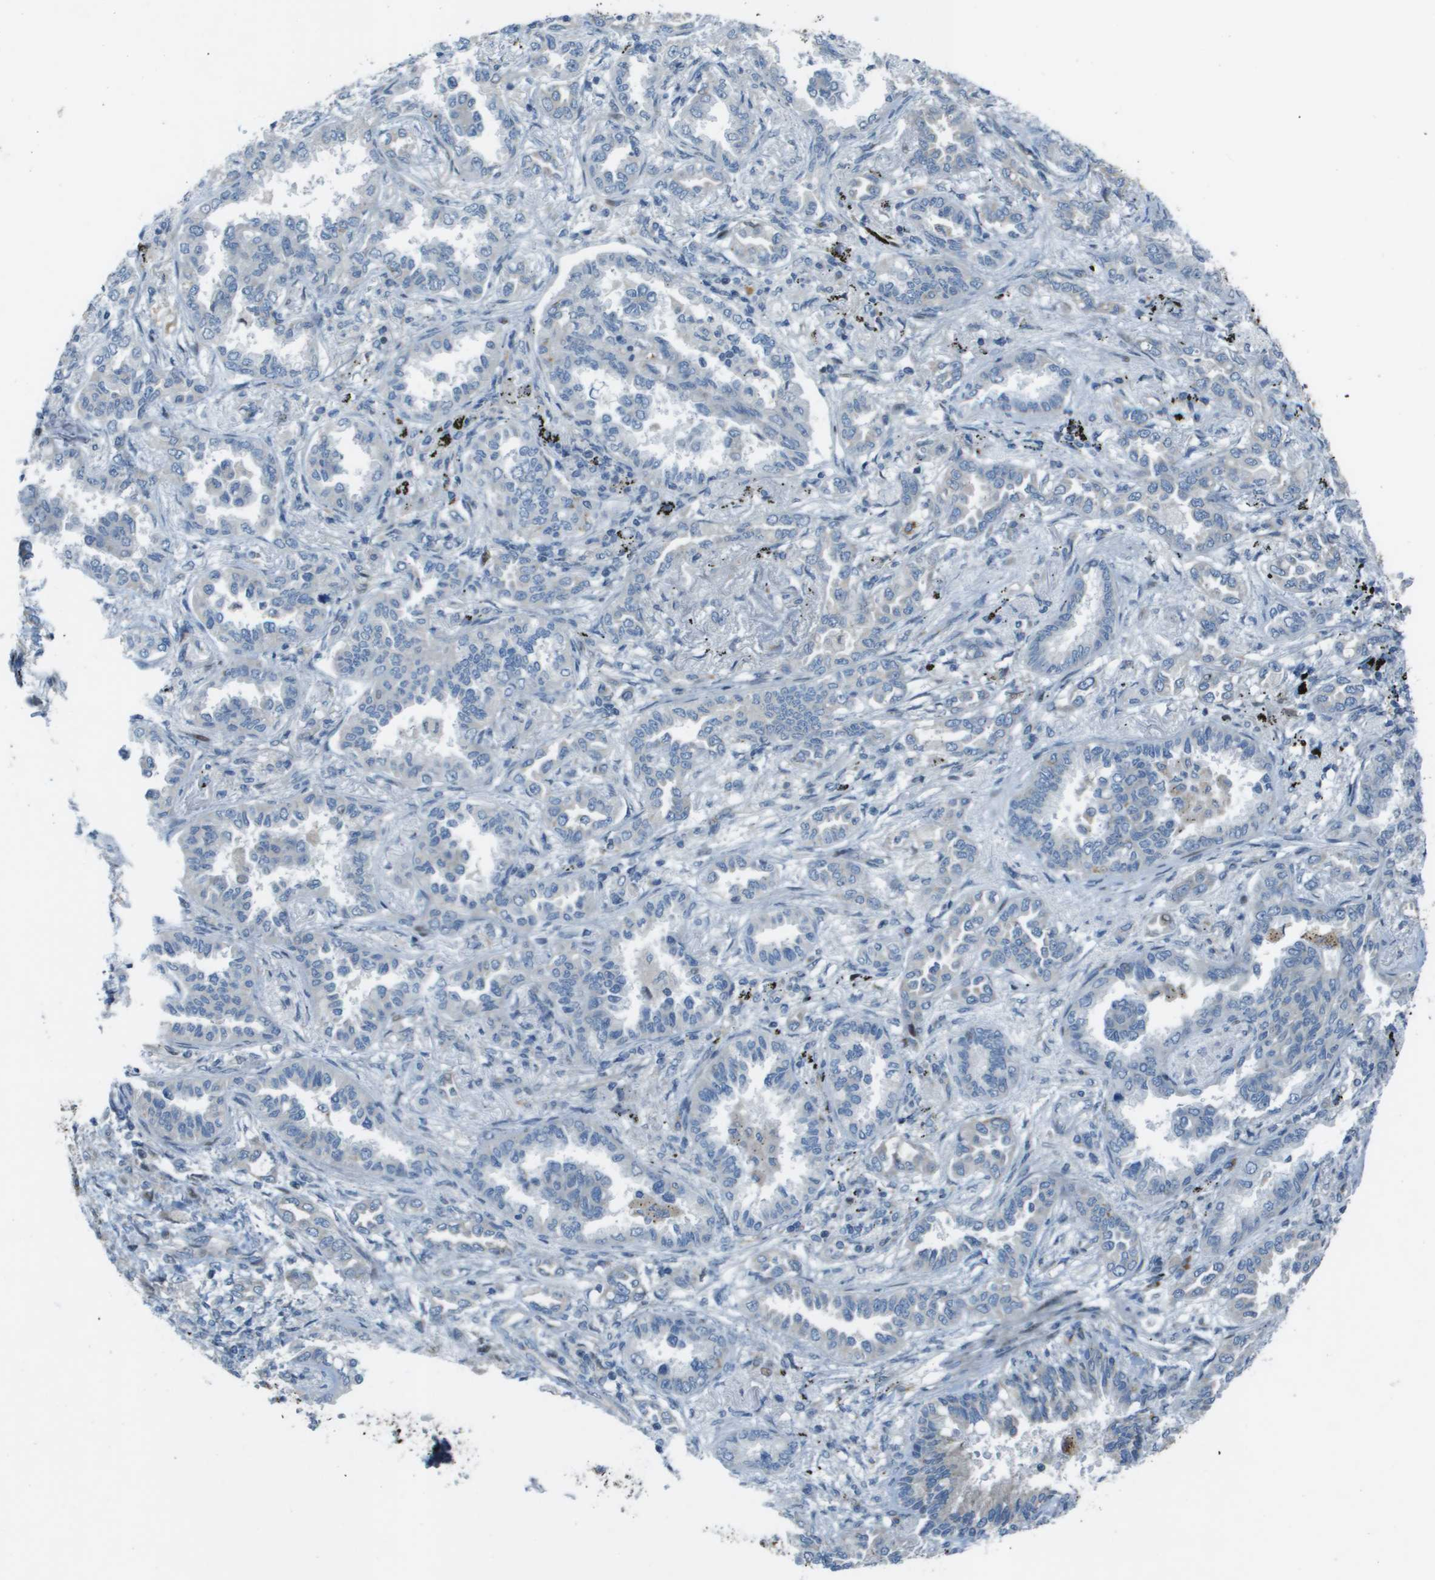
{"staining": {"intensity": "negative", "quantity": "none", "location": "none"}, "tissue": "lung cancer", "cell_type": "Tumor cells", "image_type": "cancer", "snomed": [{"axis": "morphology", "description": "Normal tissue, NOS"}, {"axis": "morphology", "description": "Adenocarcinoma, NOS"}, {"axis": "topography", "description": "Lung"}], "caption": "DAB immunohistochemical staining of lung adenocarcinoma exhibits no significant positivity in tumor cells.", "gene": "MGAT3", "patient": {"sex": "male", "age": 59}}